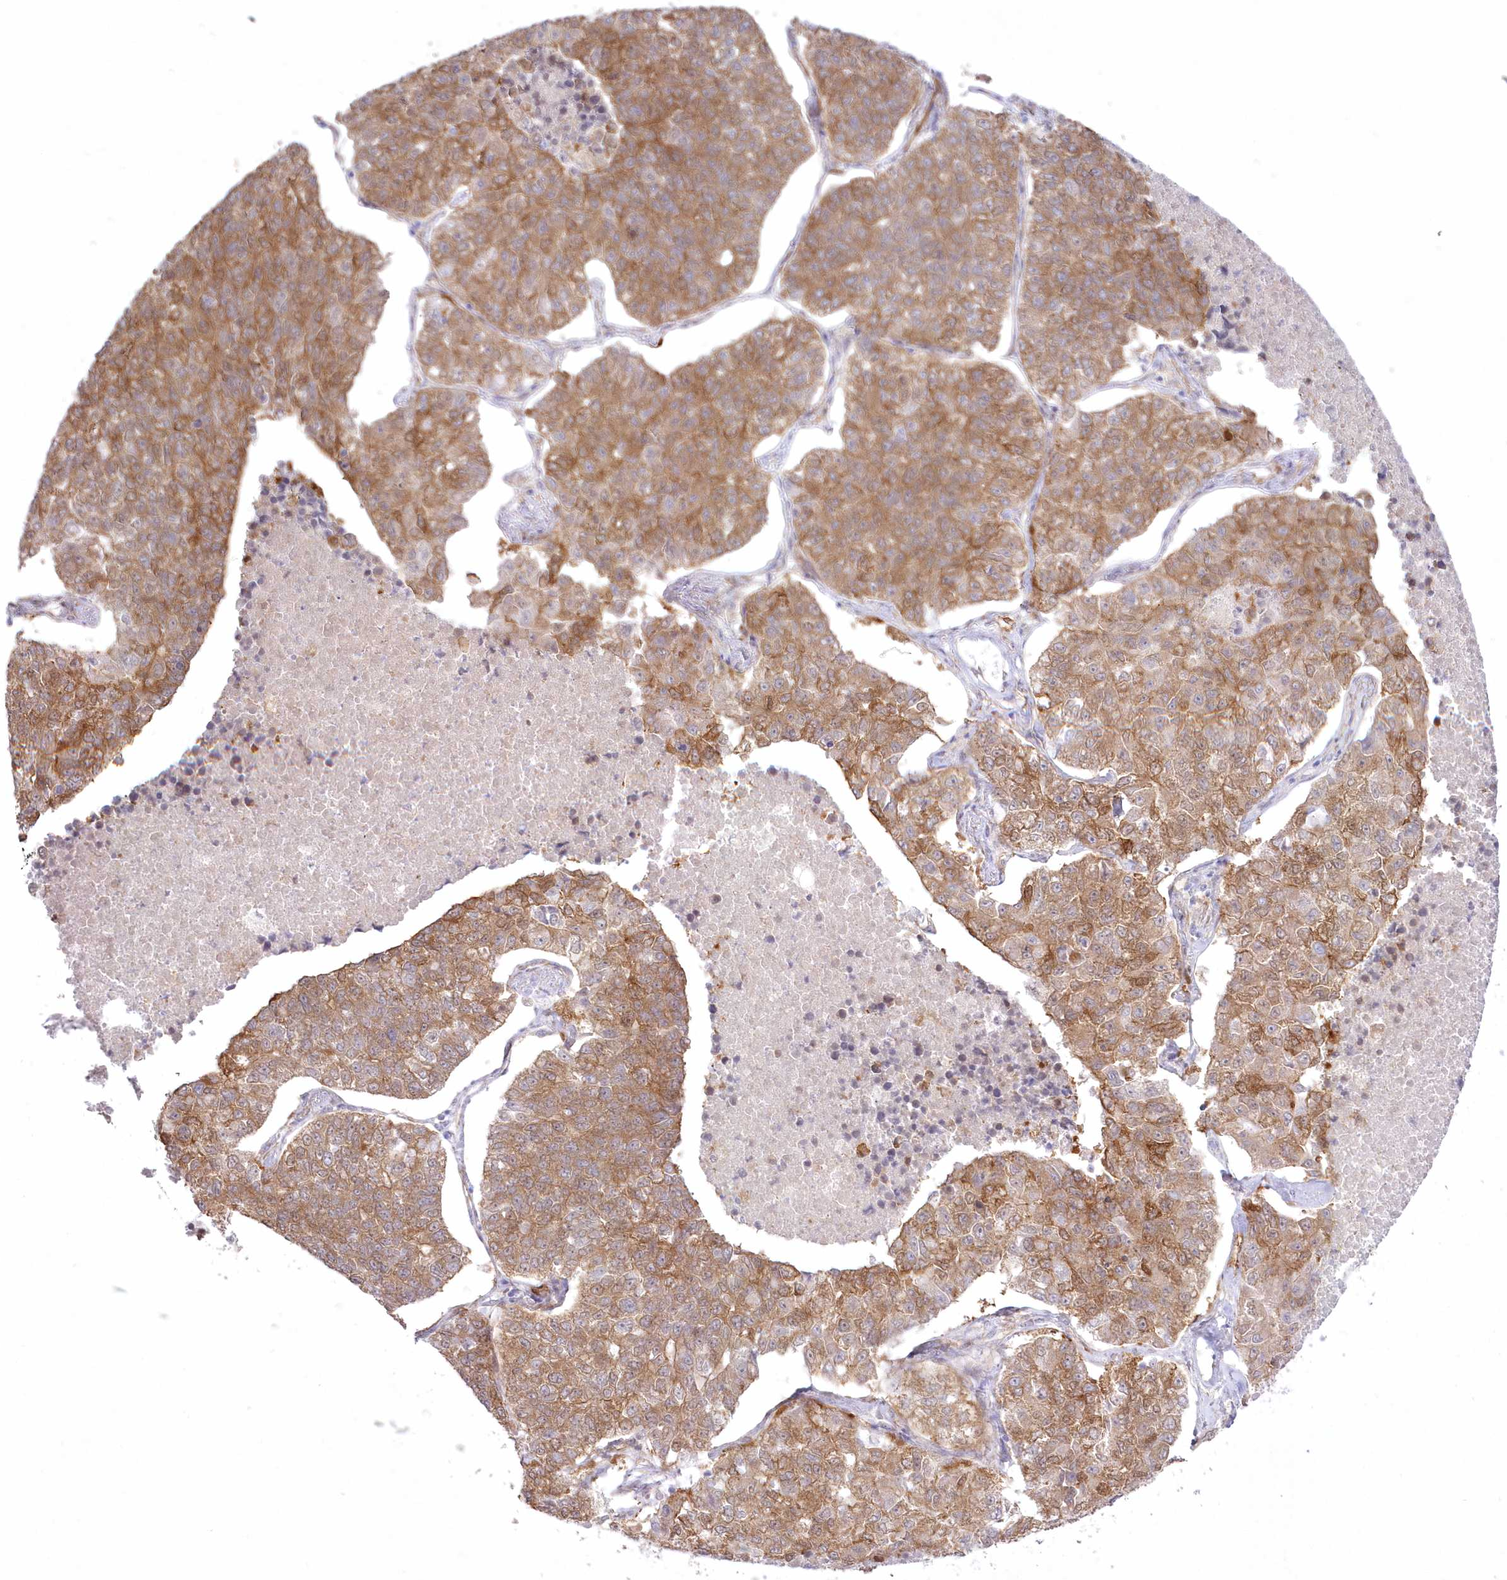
{"staining": {"intensity": "moderate", "quantity": ">75%", "location": "cytoplasmic/membranous"}, "tissue": "lung cancer", "cell_type": "Tumor cells", "image_type": "cancer", "snomed": [{"axis": "morphology", "description": "Adenocarcinoma, NOS"}, {"axis": "topography", "description": "Lung"}], "caption": "There is medium levels of moderate cytoplasmic/membranous expression in tumor cells of lung adenocarcinoma, as demonstrated by immunohistochemical staining (brown color).", "gene": "SH3PXD2B", "patient": {"sex": "male", "age": 49}}